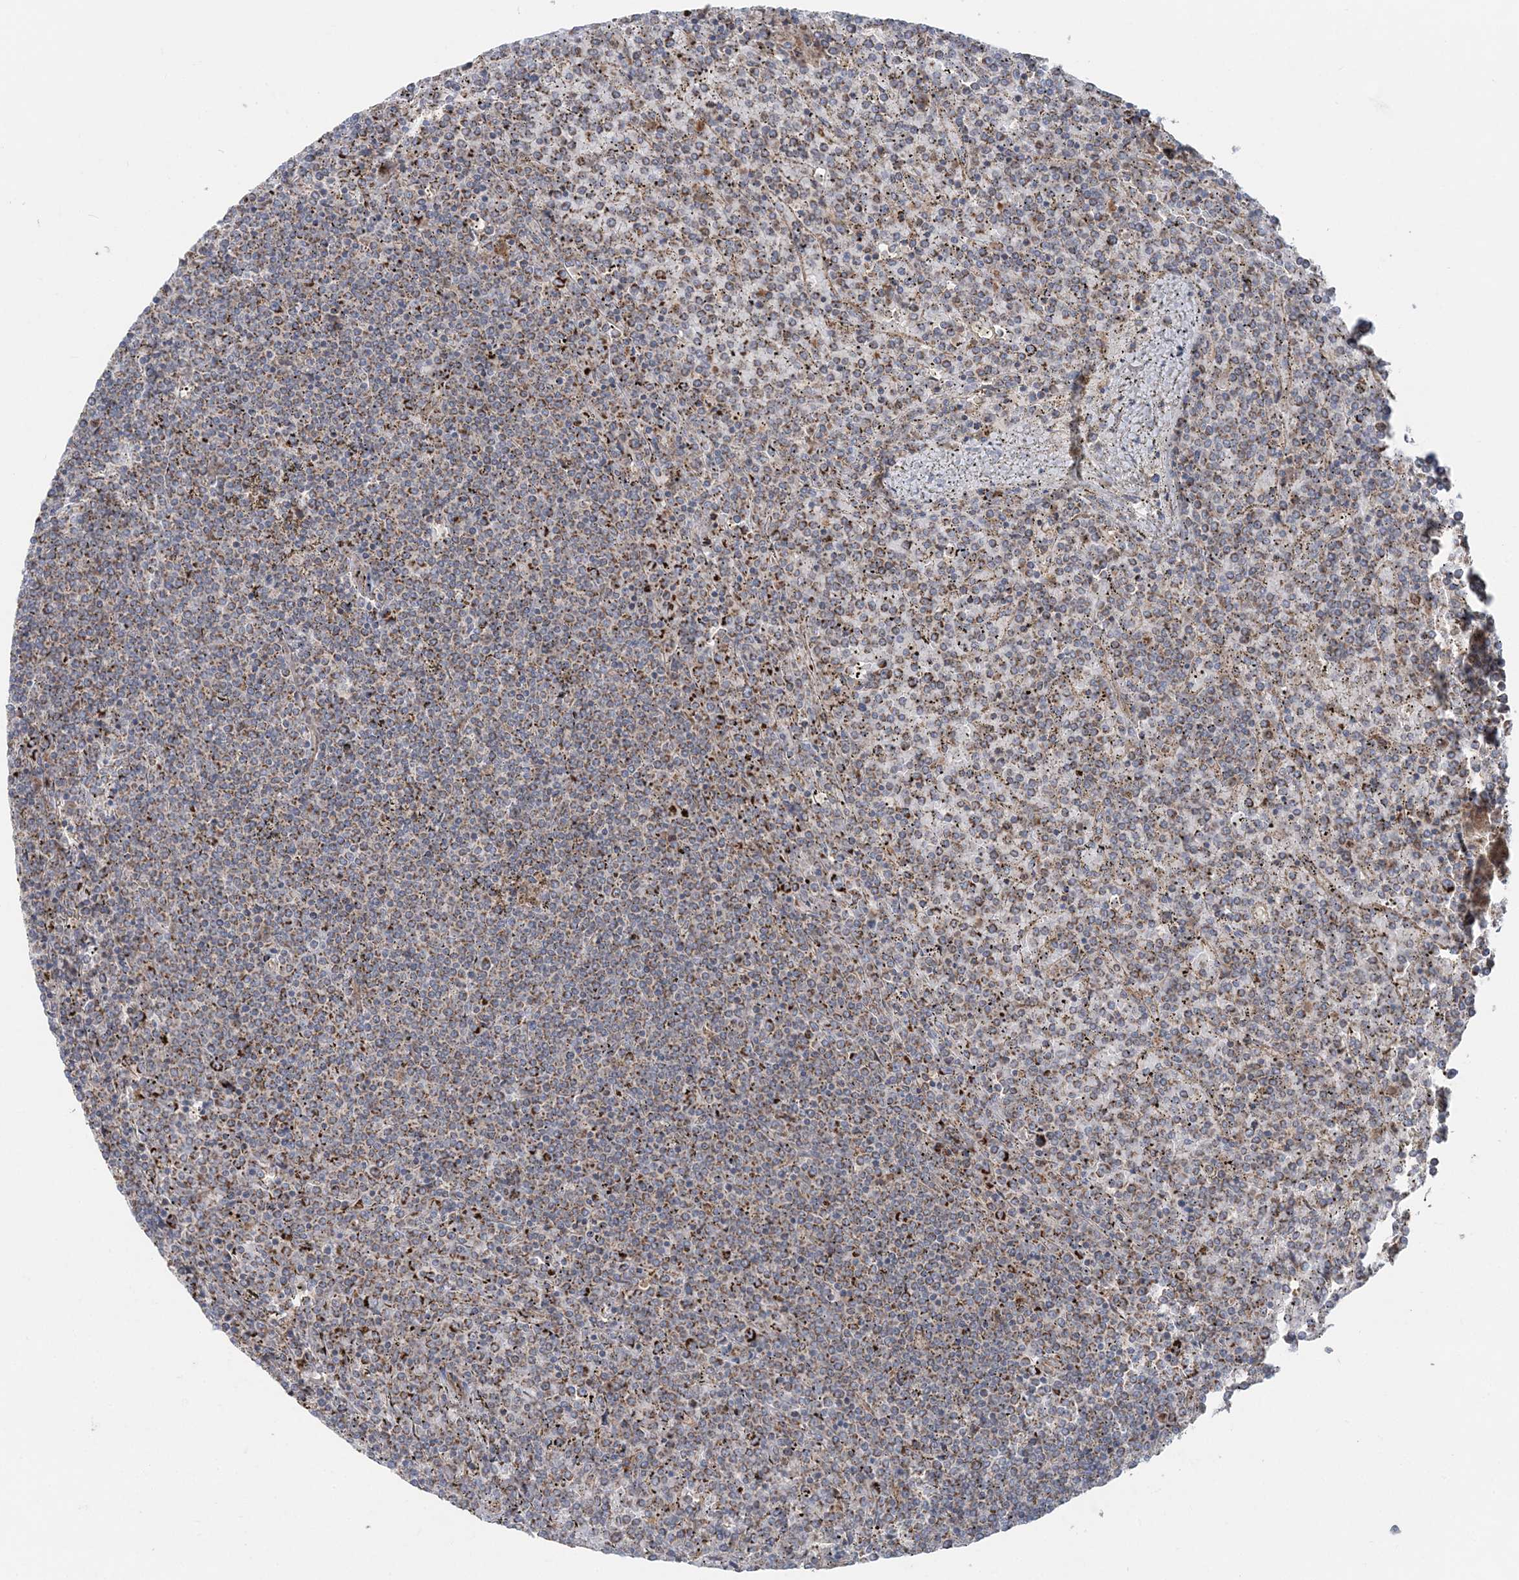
{"staining": {"intensity": "moderate", "quantity": "<25%", "location": "cytoplasmic/membranous"}, "tissue": "lymphoma", "cell_type": "Tumor cells", "image_type": "cancer", "snomed": [{"axis": "morphology", "description": "Malignant lymphoma, non-Hodgkin's type, Low grade"}, {"axis": "topography", "description": "Spleen"}], "caption": "An image of human malignant lymphoma, non-Hodgkin's type (low-grade) stained for a protein exhibits moderate cytoplasmic/membranous brown staining in tumor cells.", "gene": "LRPPRC", "patient": {"sex": "female", "age": 19}}